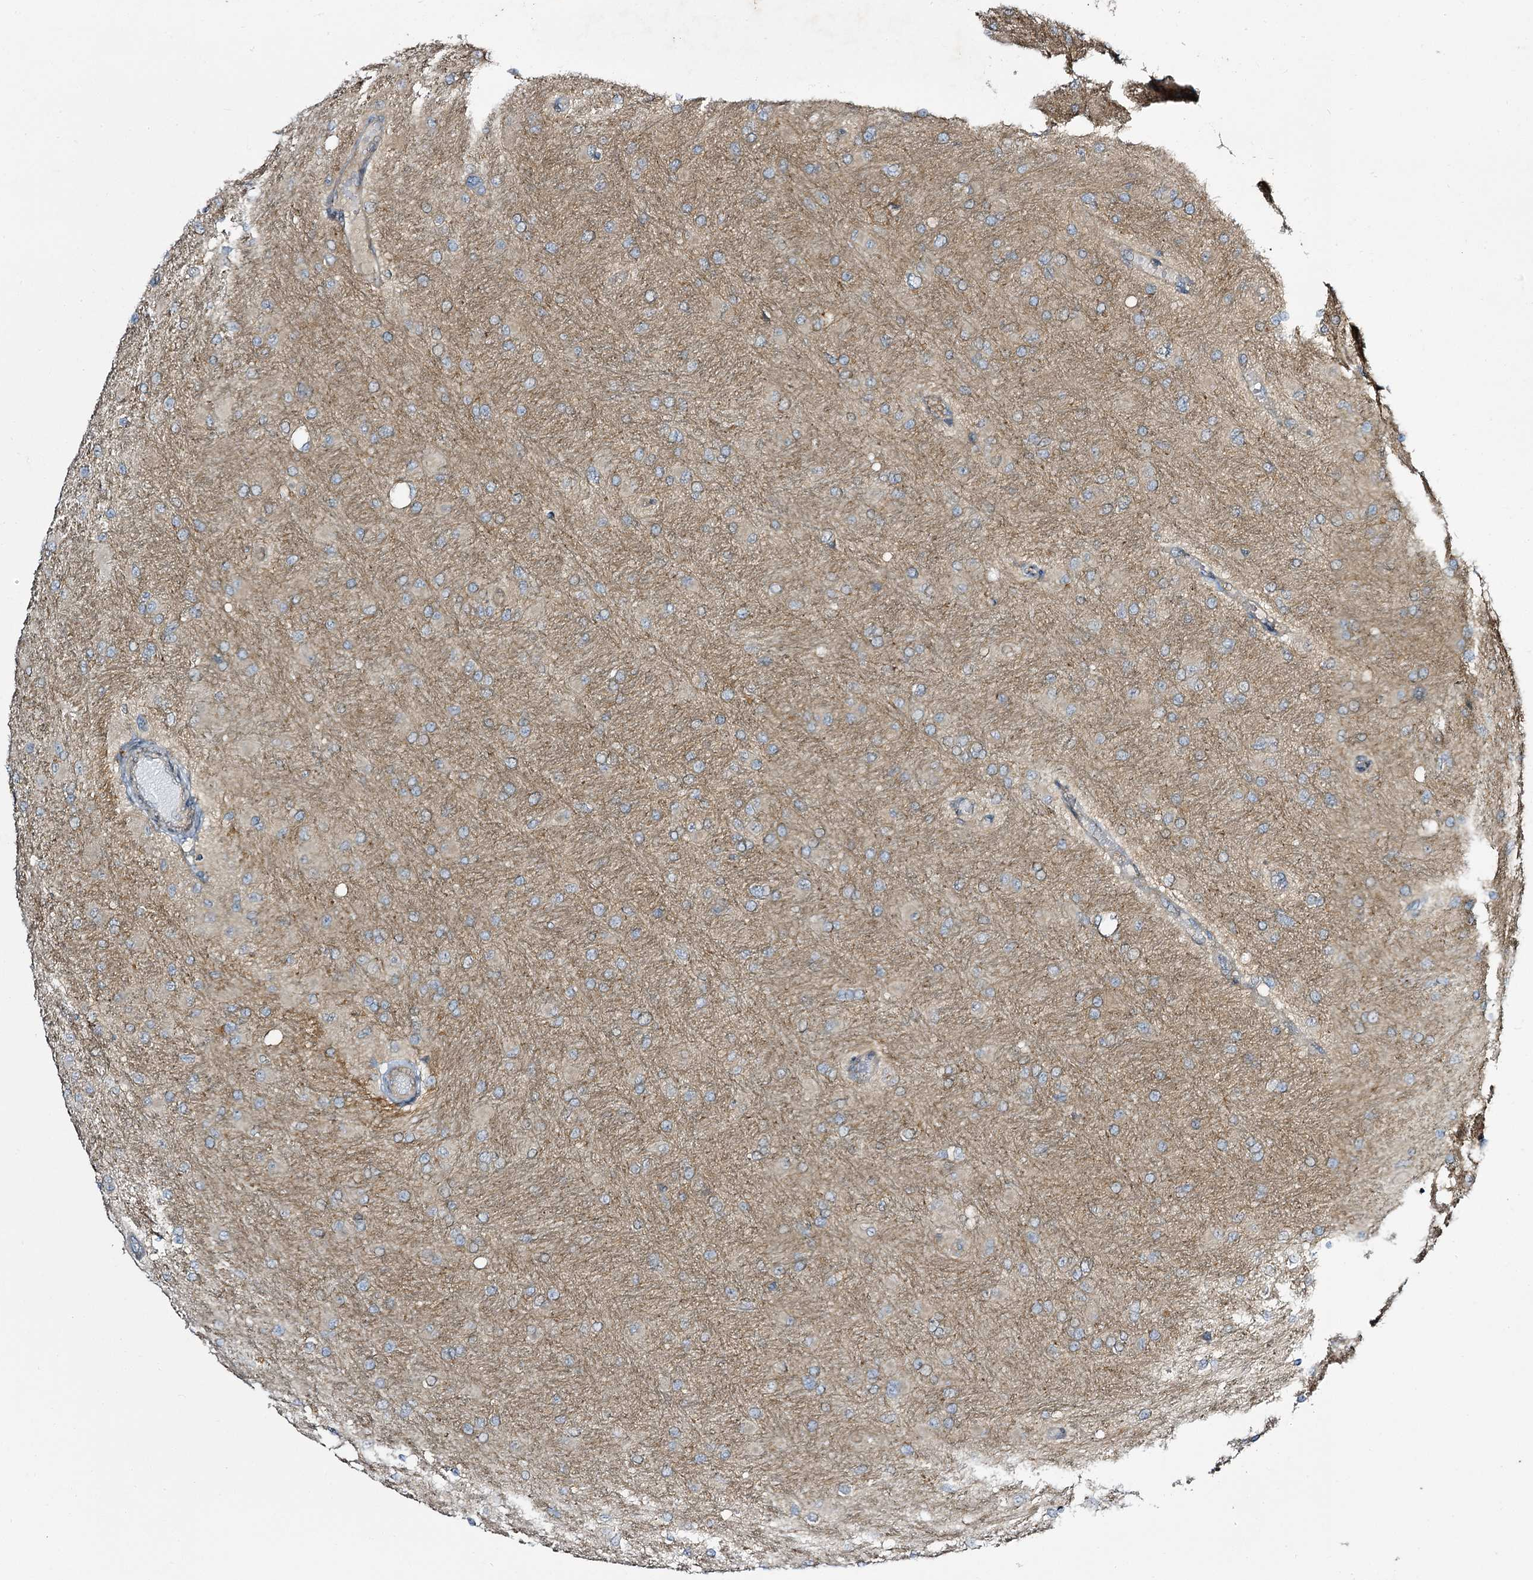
{"staining": {"intensity": "negative", "quantity": "none", "location": "none"}, "tissue": "glioma", "cell_type": "Tumor cells", "image_type": "cancer", "snomed": [{"axis": "morphology", "description": "Glioma, malignant, High grade"}, {"axis": "topography", "description": "Cerebral cortex"}], "caption": "IHC histopathology image of neoplastic tissue: human high-grade glioma (malignant) stained with DAB displays no significant protein staining in tumor cells.", "gene": "C11orf80", "patient": {"sex": "female", "age": 36}}